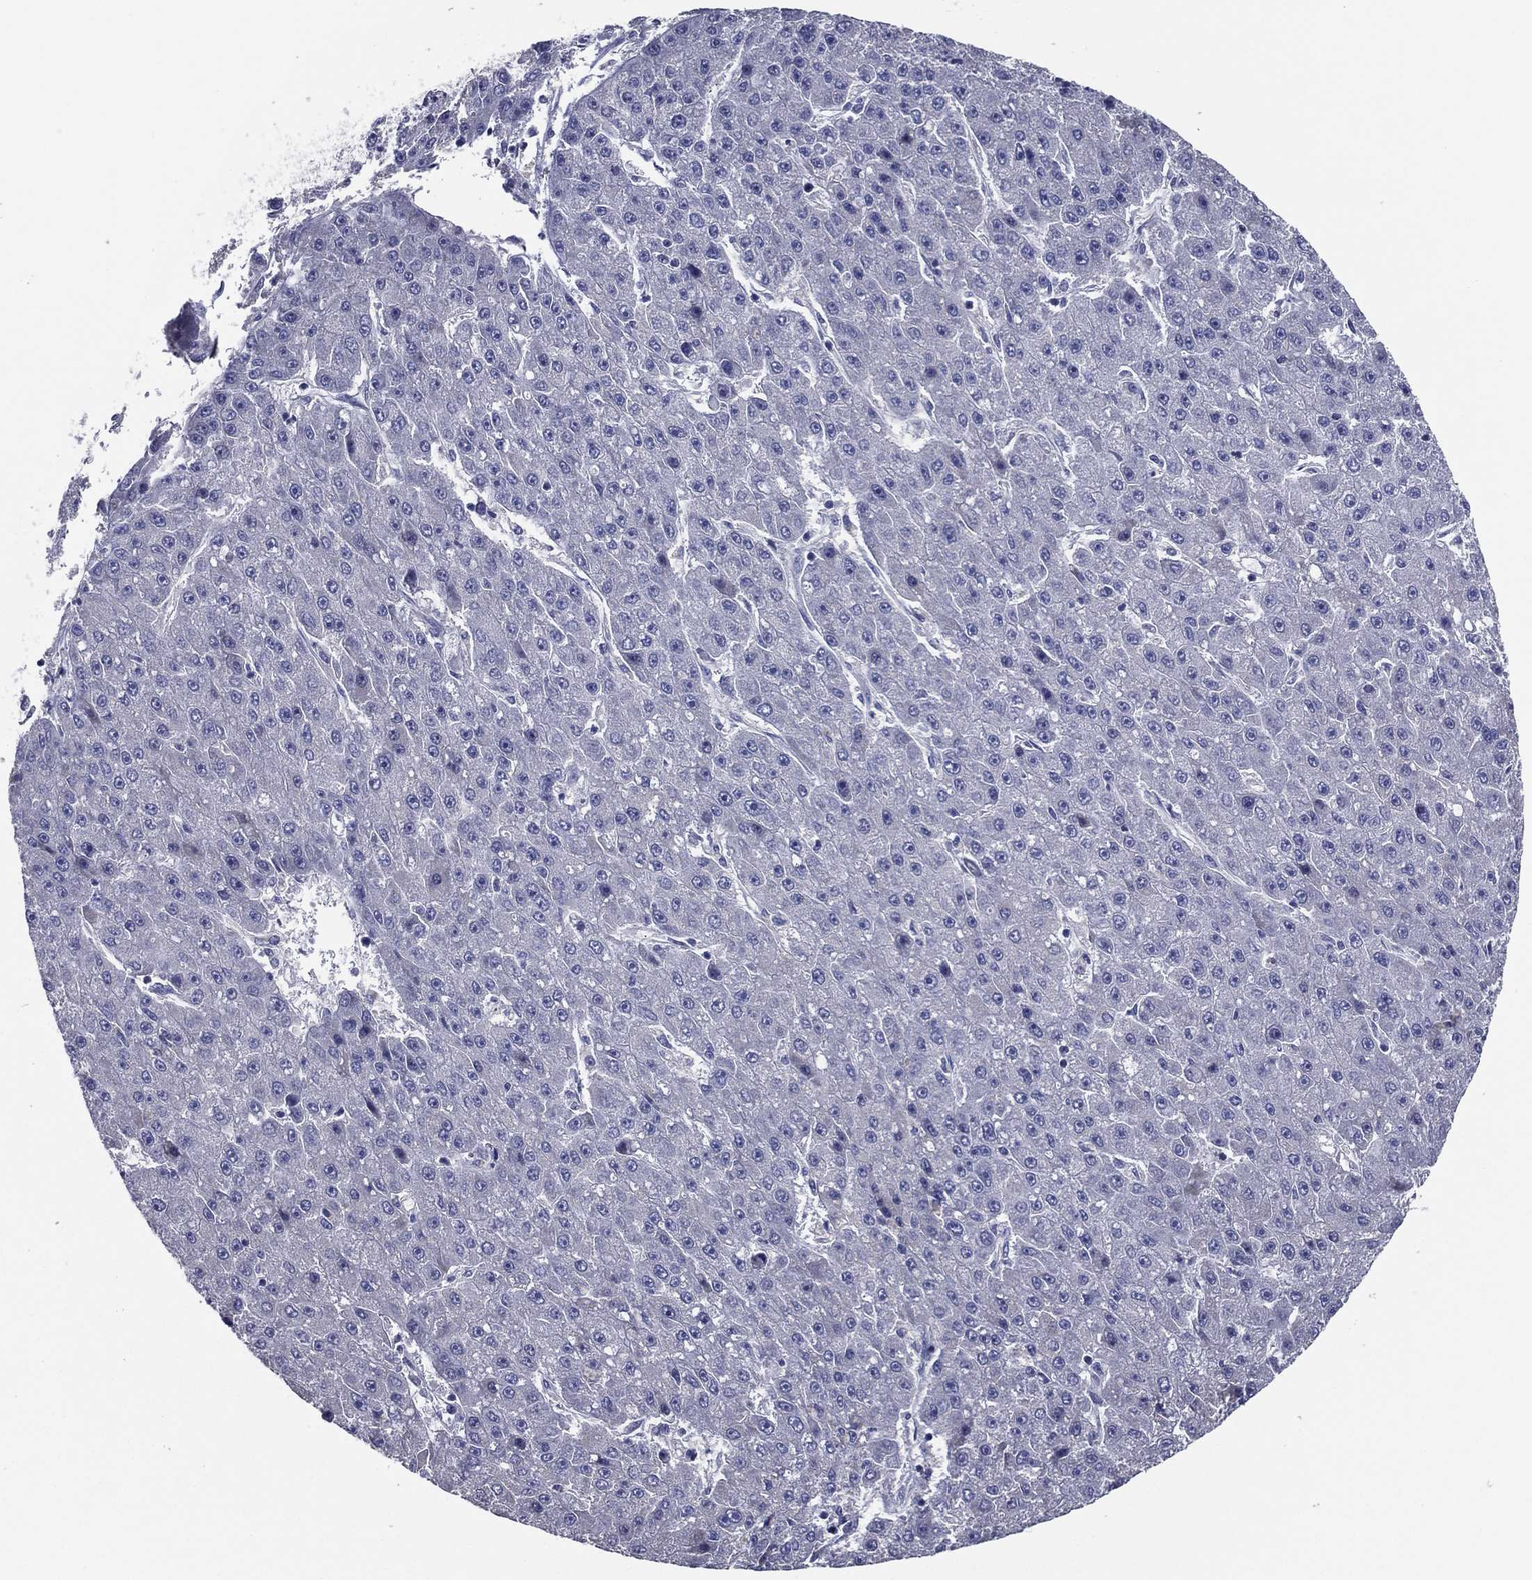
{"staining": {"intensity": "negative", "quantity": "none", "location": "none"}, "tissue": "liver cancer", "cell_type": "Tumor cells", "image_type": "cancer", "snomed": [{"axis": "morphology", "description": "Carcinoma, Hepatocellular, NOS"}, {"axis": "topography", "description": "Liver"}], "caption": "This is an immunohistochemistry (IHC) photomicrograph of liver hepatocellular carcinoma. There is no staining in tumor cells.", "gene": "SLC13A4", "patient": {"sex": "male", "age": 67}}